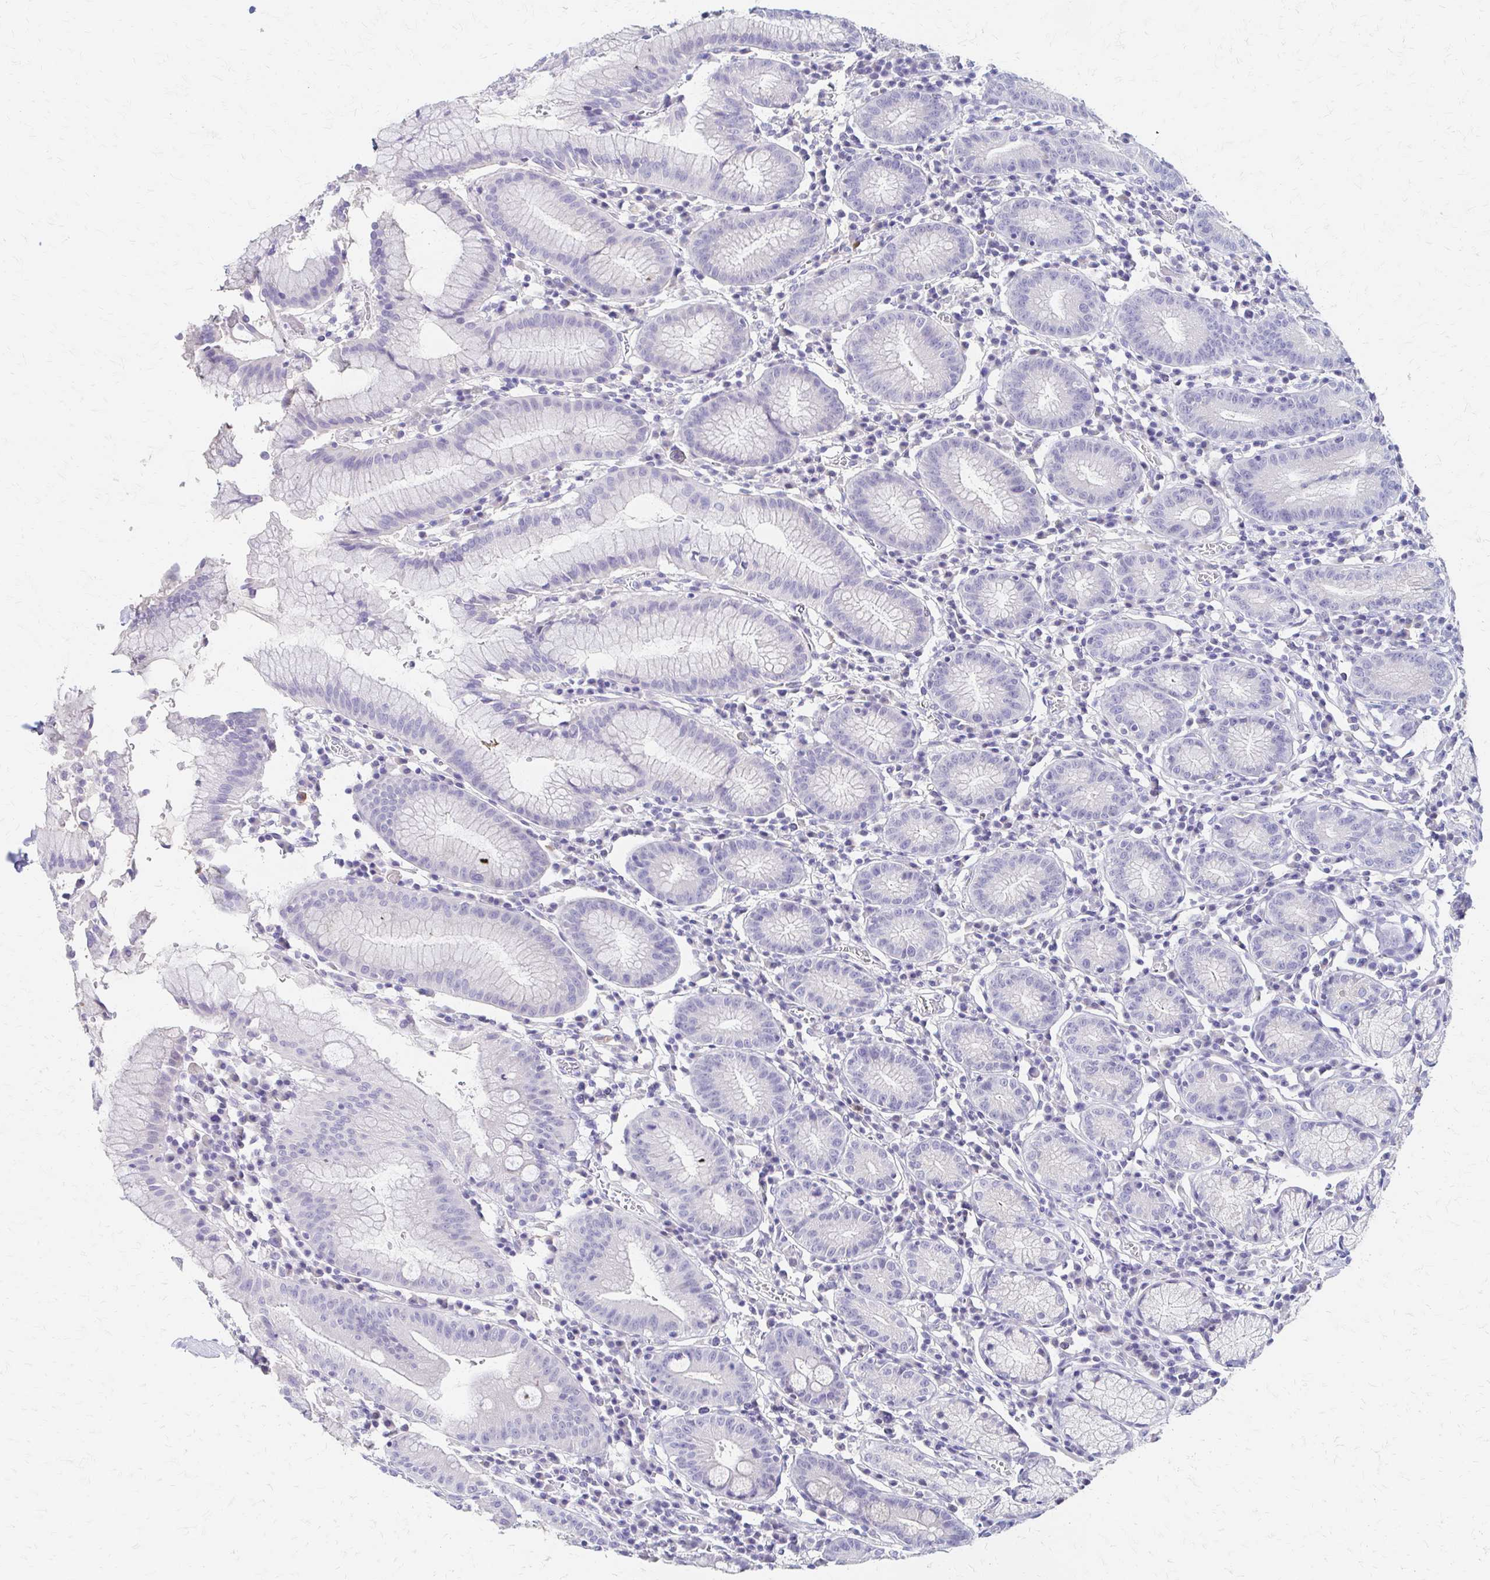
{"staining": {"intensity": "negative", "quantity": "none", "location": "none"}, "tissue": "stomach", "cell_type": "Glandular cells", "image_type": "normal", "snomed": [{"axis": "morphology", "description": "Normal tissue, NOS"}, {"axis": "topography", "description": "Stomach"}], "caption": "Immunohistochemistry histopathology image of unremarkable stomach: human stomach stained with DAB shows no significant protein positivity in glandular cells. (Immunohistochemistry (ihc), brightfield microscopy, high magnification).", "gene": "AZGP1", "patient": {"sex": "male", "age": 55}}